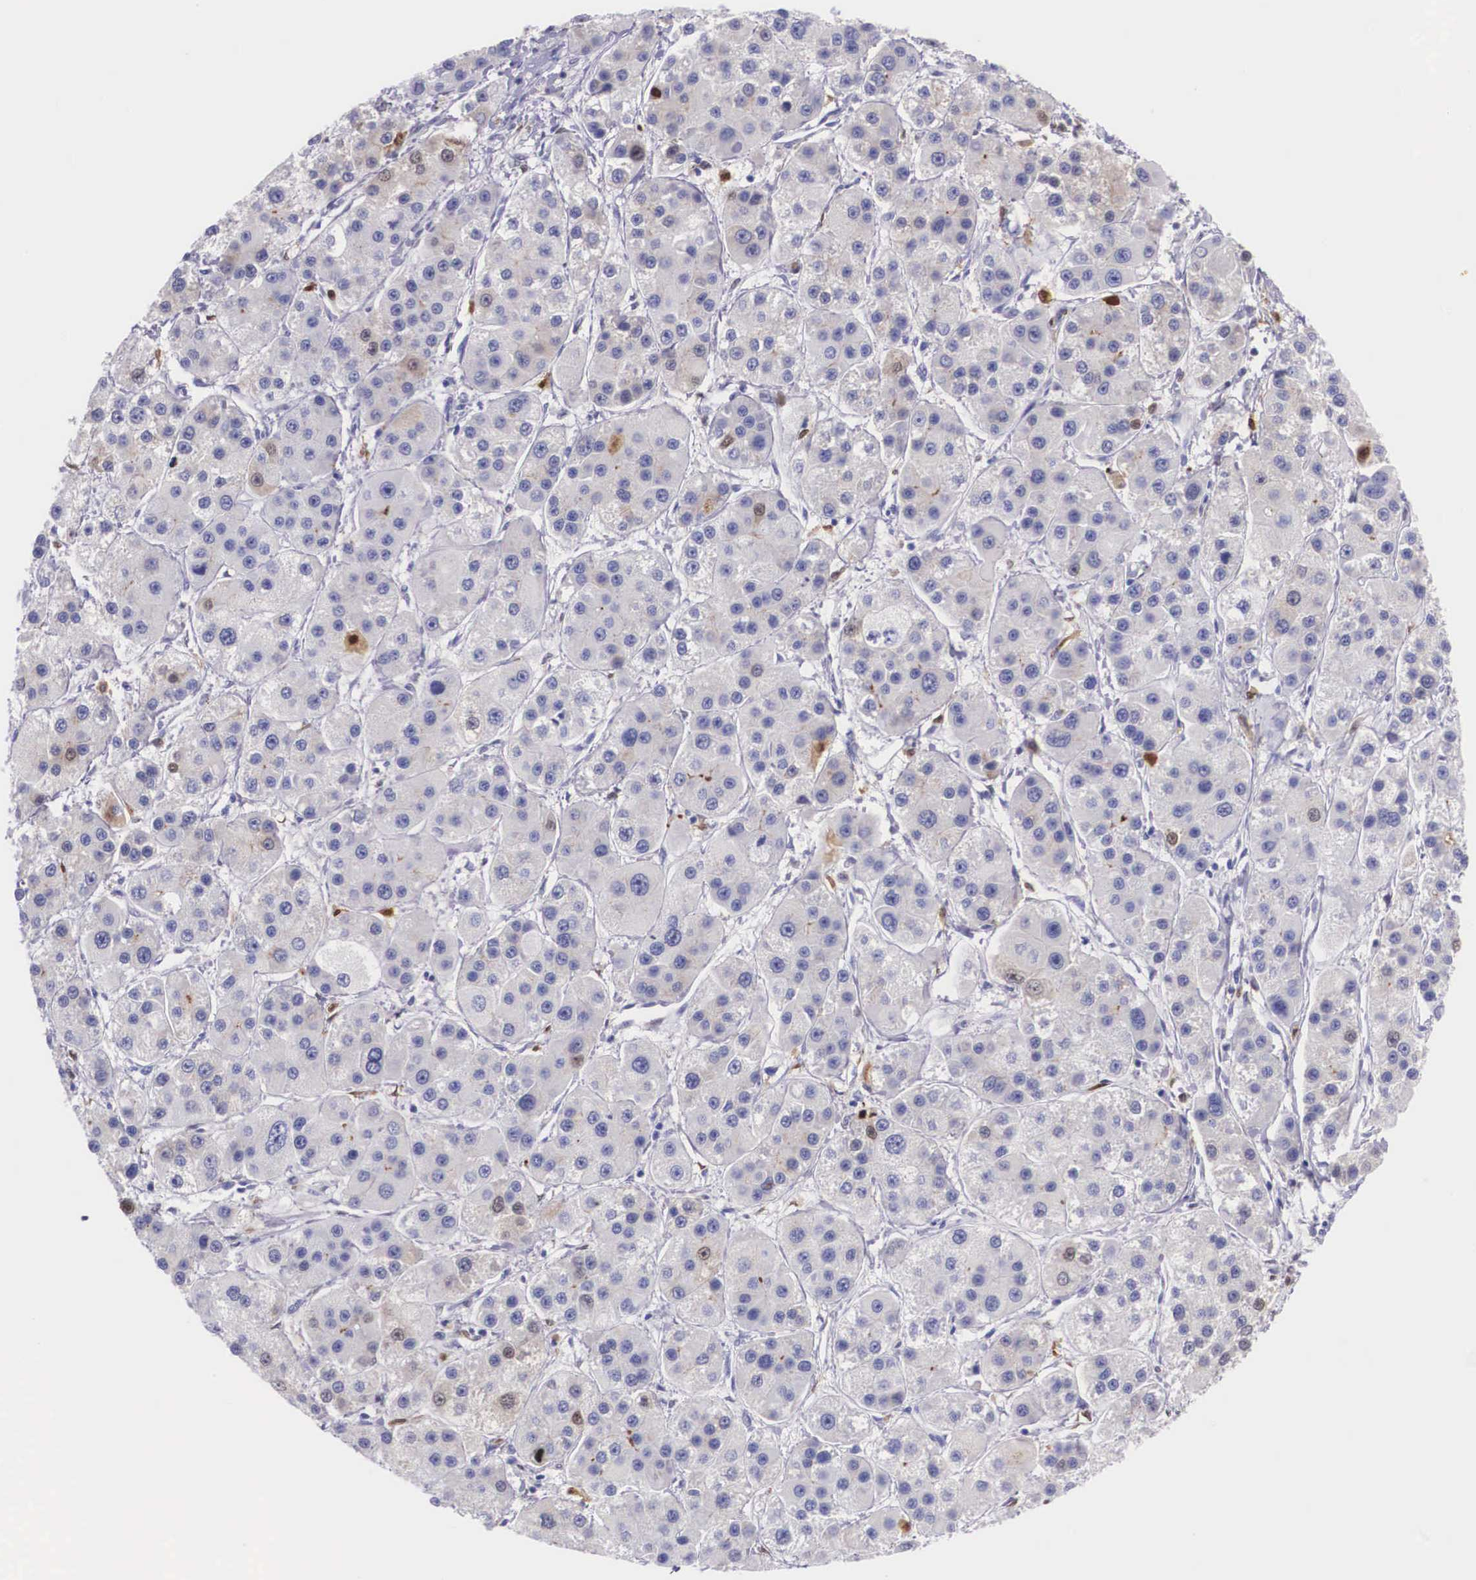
{"staining": {"intensity": "weak", "quantity": "25%-75%", "location": "cytoplasmic/membranous"}, "tissue": "liver cancer", "cell_type": "Tumor cells", "image_type": "cancer", "snomed": [{"axis": "morphology", "description": "Carcinoma, Hepatocellular, NOS"}, {"axis": "topography", "description": "Liver"}], "caption": "A high-resolution image shows immunohistochemistry staining of liver cancer, which demonstrates weak cytoplasmic/membranous positivity in about 25%-75% of tumor cells.", "gene": "PLG", "patient": {"sex": "female", "age": 85}}